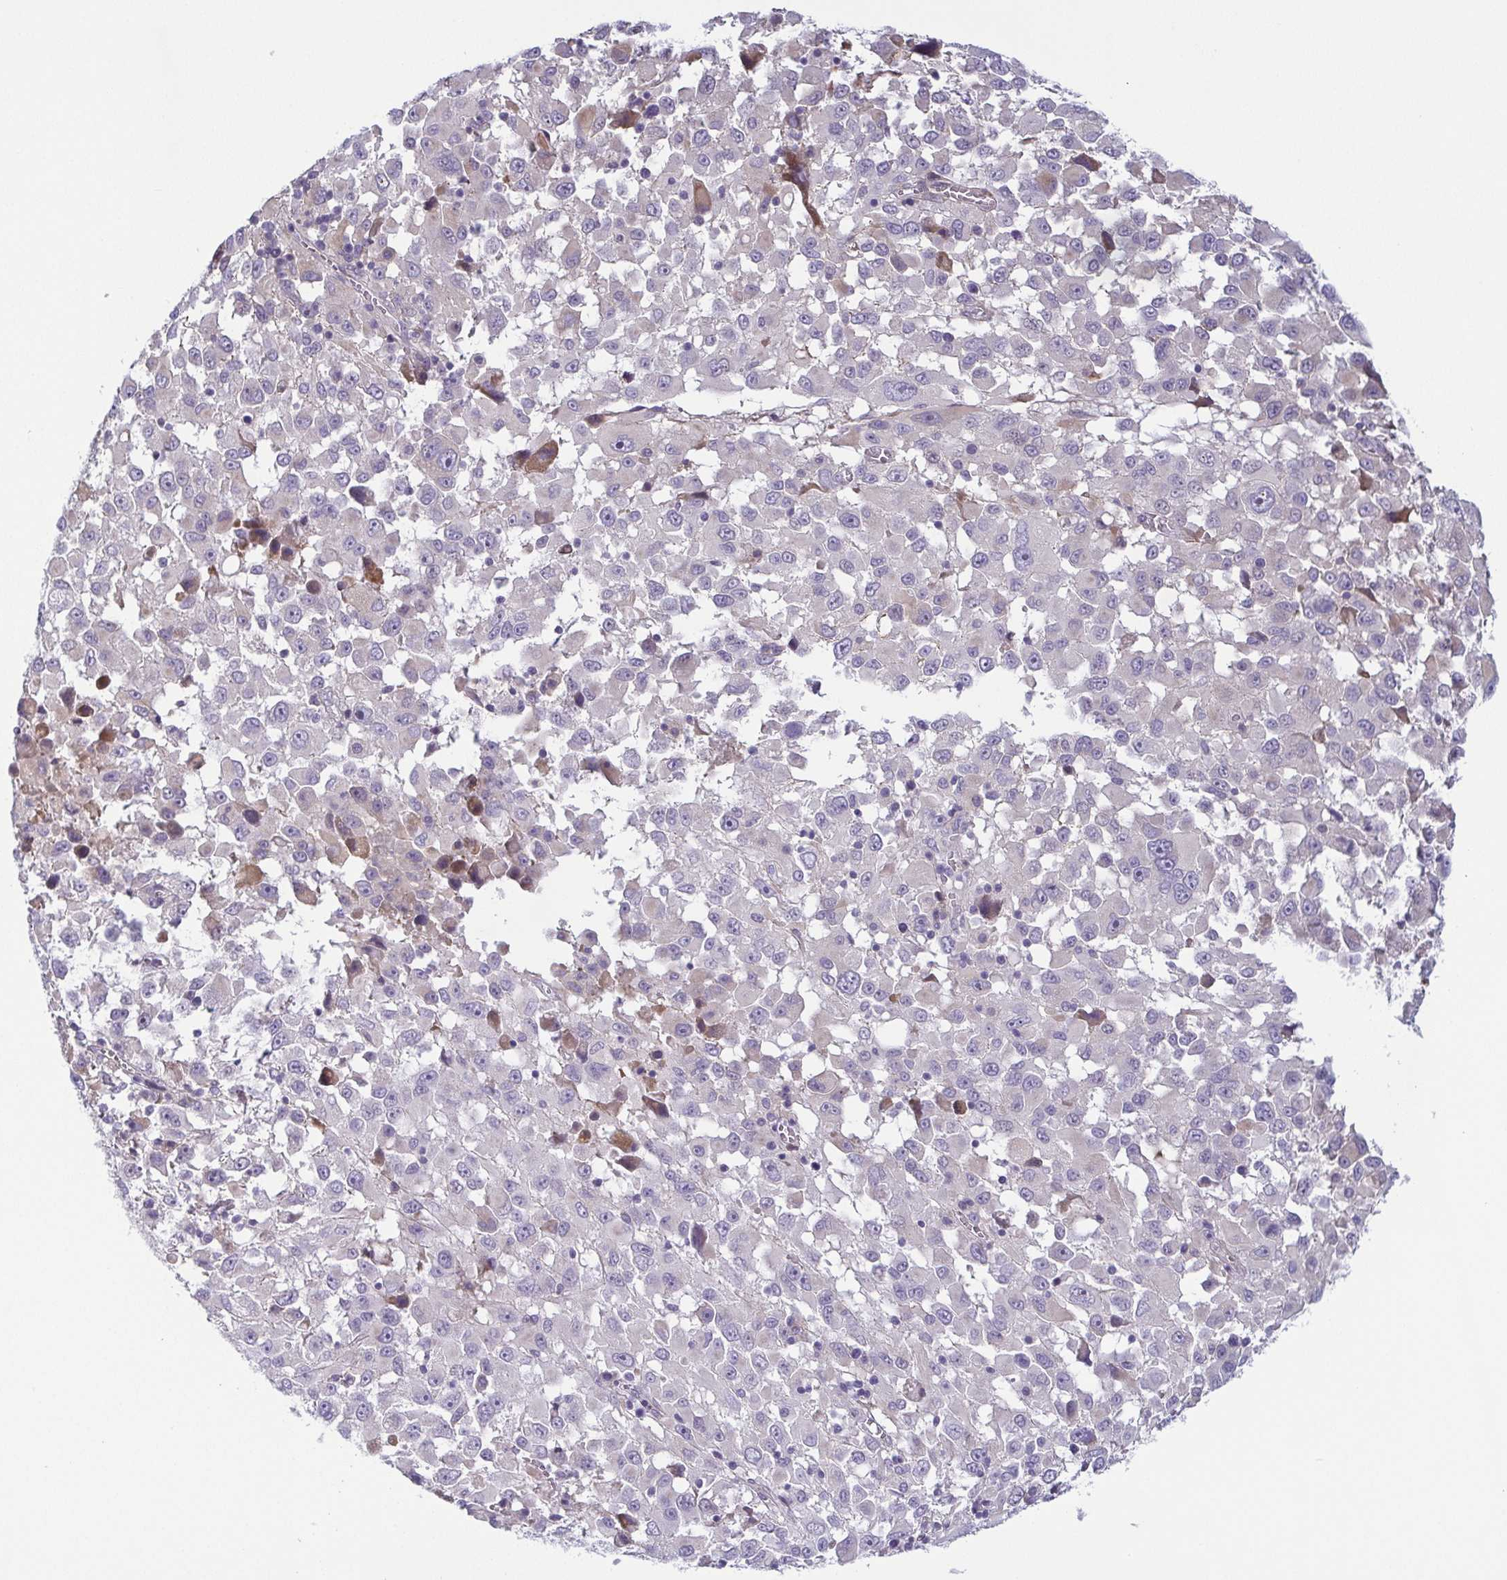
{"staining": {"intensity": "negative", "quantity": "none", "location": "none"}, "tissue": "melanoma", "cell_type": "Tumor cells", "image_type": "cancer", "snomed": [{"axis": "morphology", "description": "Malignant melanoma, Metastatic site"}, {"axis": "topography", "description": "Soft tissue"}], "caption": "An image of human malignant melanoma (metastatic site) is negative for staining in tumor cells.", "gene": "ECM1", "patient": {"sex": "male", "age": 50}}